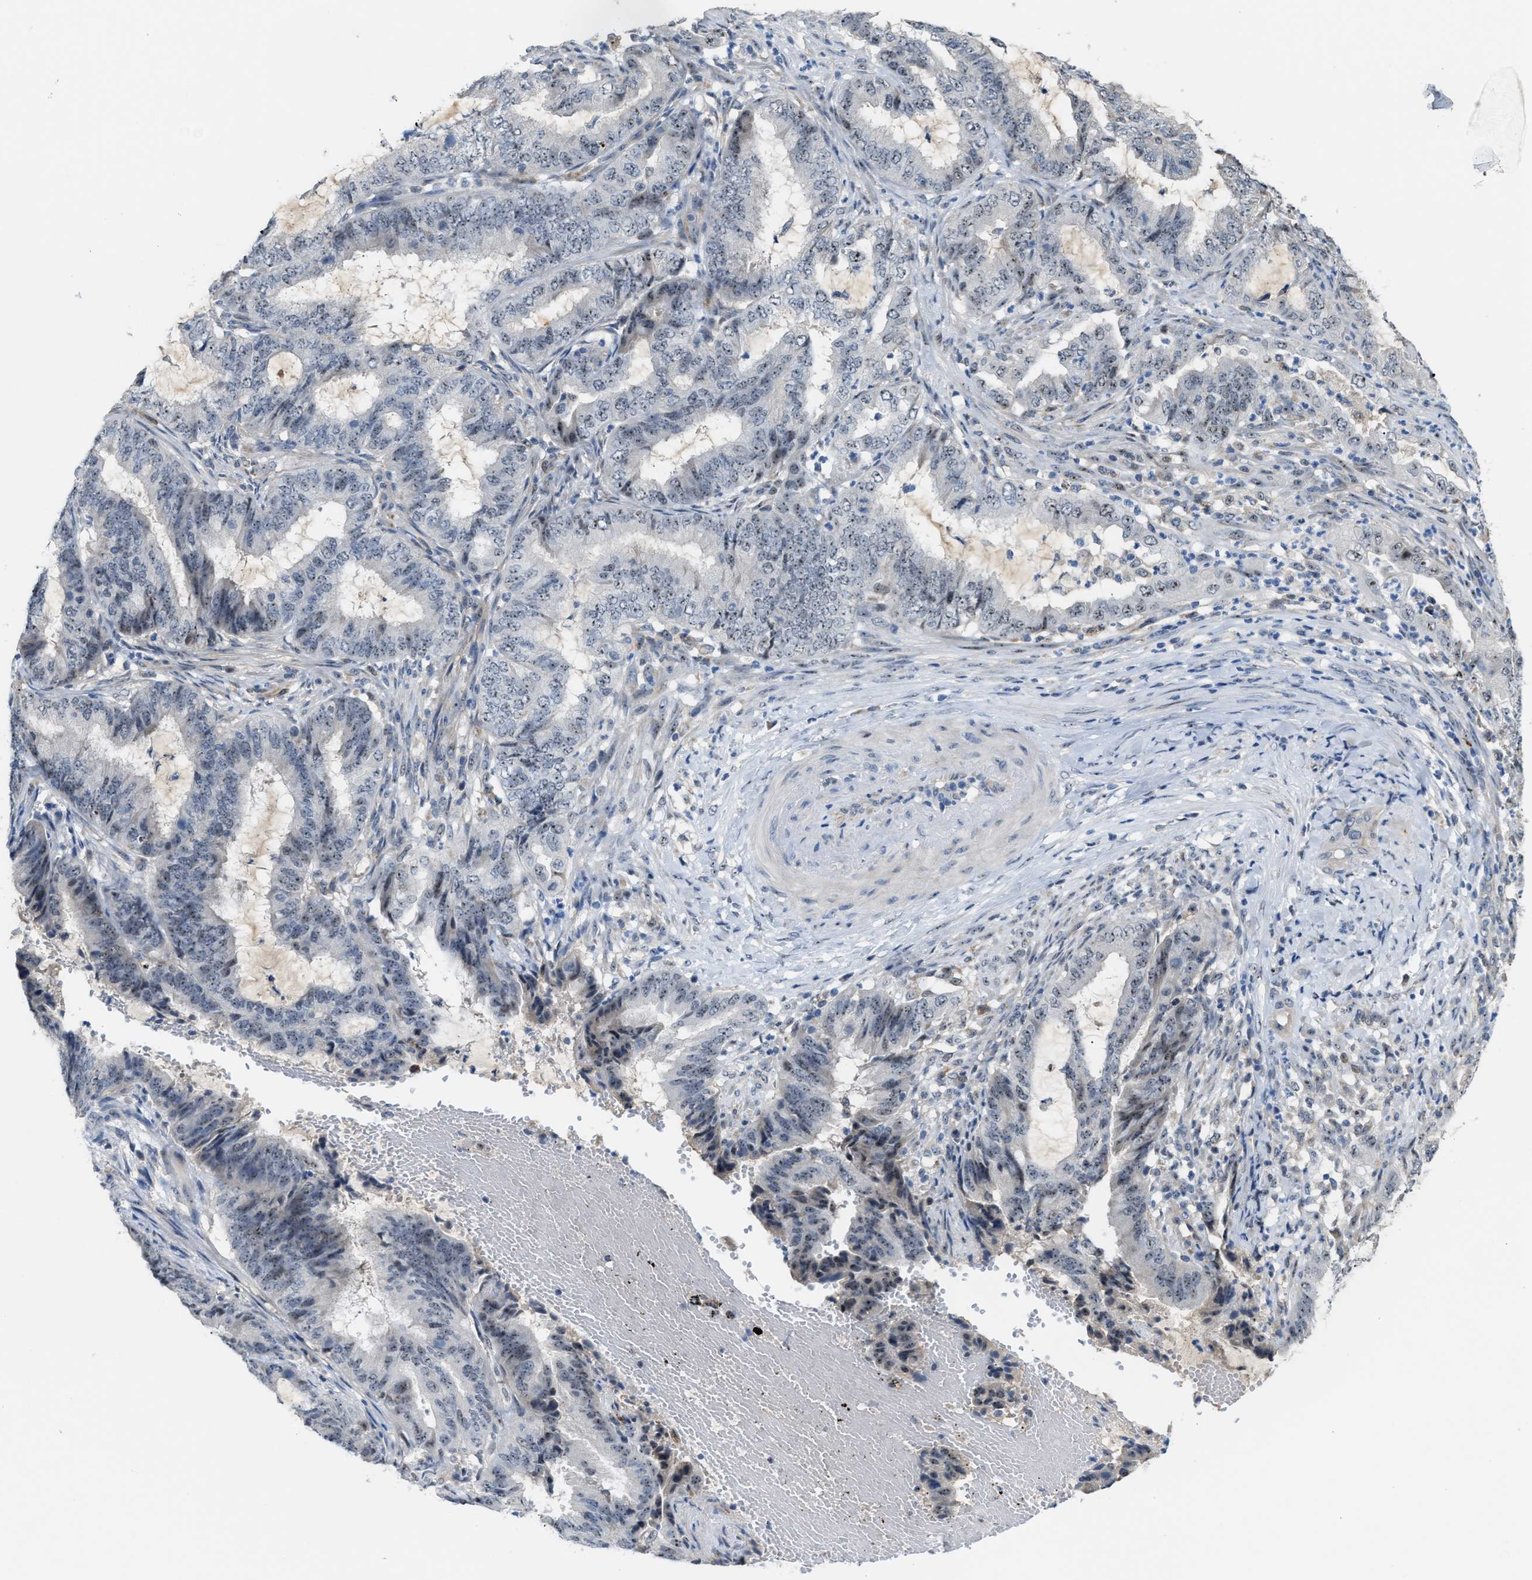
{"staining": {"intensity": "moderate", "quantity": "25%-75%", "location": "nuclear"}, "tissue": "endometrial cancer", "cell_type": "Tumor cells", "image_type": "cancer", "snomed": [{"axis": "morphology", "description": "Adenocarcinoma, NOS"}, {"axis": "topography", "description": "Endometrium"}], "caption": "Protein expression analysis of adenocarcinoma (endometrial) demonstrates moderate nuclear expression in approximately 25%-75% of tumor cells.", "gene": "ZNF783", "patient": {"sex": "female", "age": 51}}